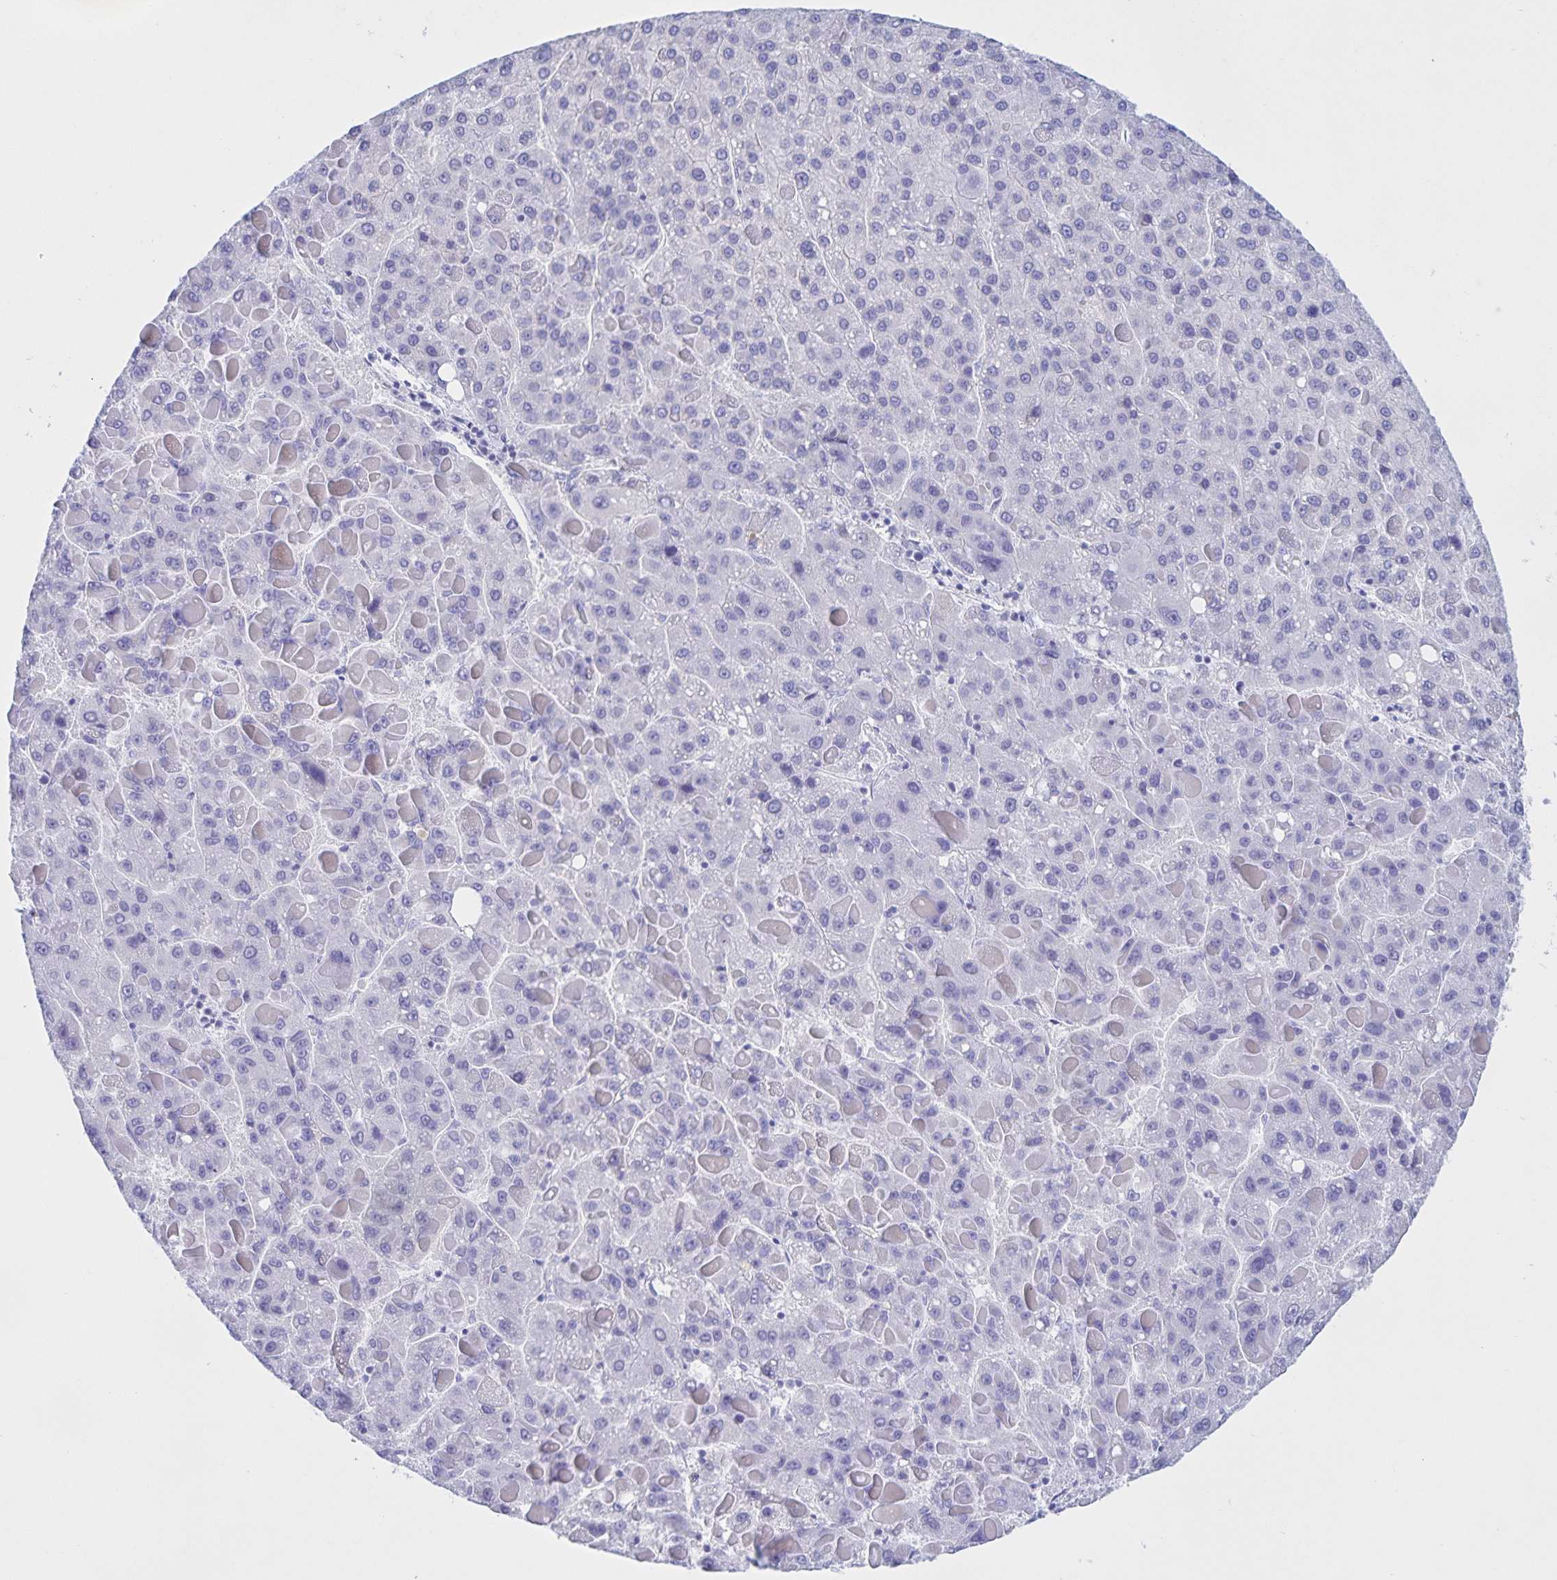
{"staining": {"intensity": "negative", "quantity": "none", "location": "none"}, "tissue": "liver cancer", "cell_type": "Tumor cells", "image_type": "cancer", "snomed": [{"axis": "morphology", "description": "Carcinoma, Hepatocellular, NOS"}, {"axis": "topography", "description": "Liver"}], "caption": "A high-resolution photomicrograph shows IHC staining of liver cancer (hepatocellular carcinoma), which demonstrates no significant positivity in tumor cells.", "gene": "CATSPER4", "patient": {"sex": "female", "age": 82}}